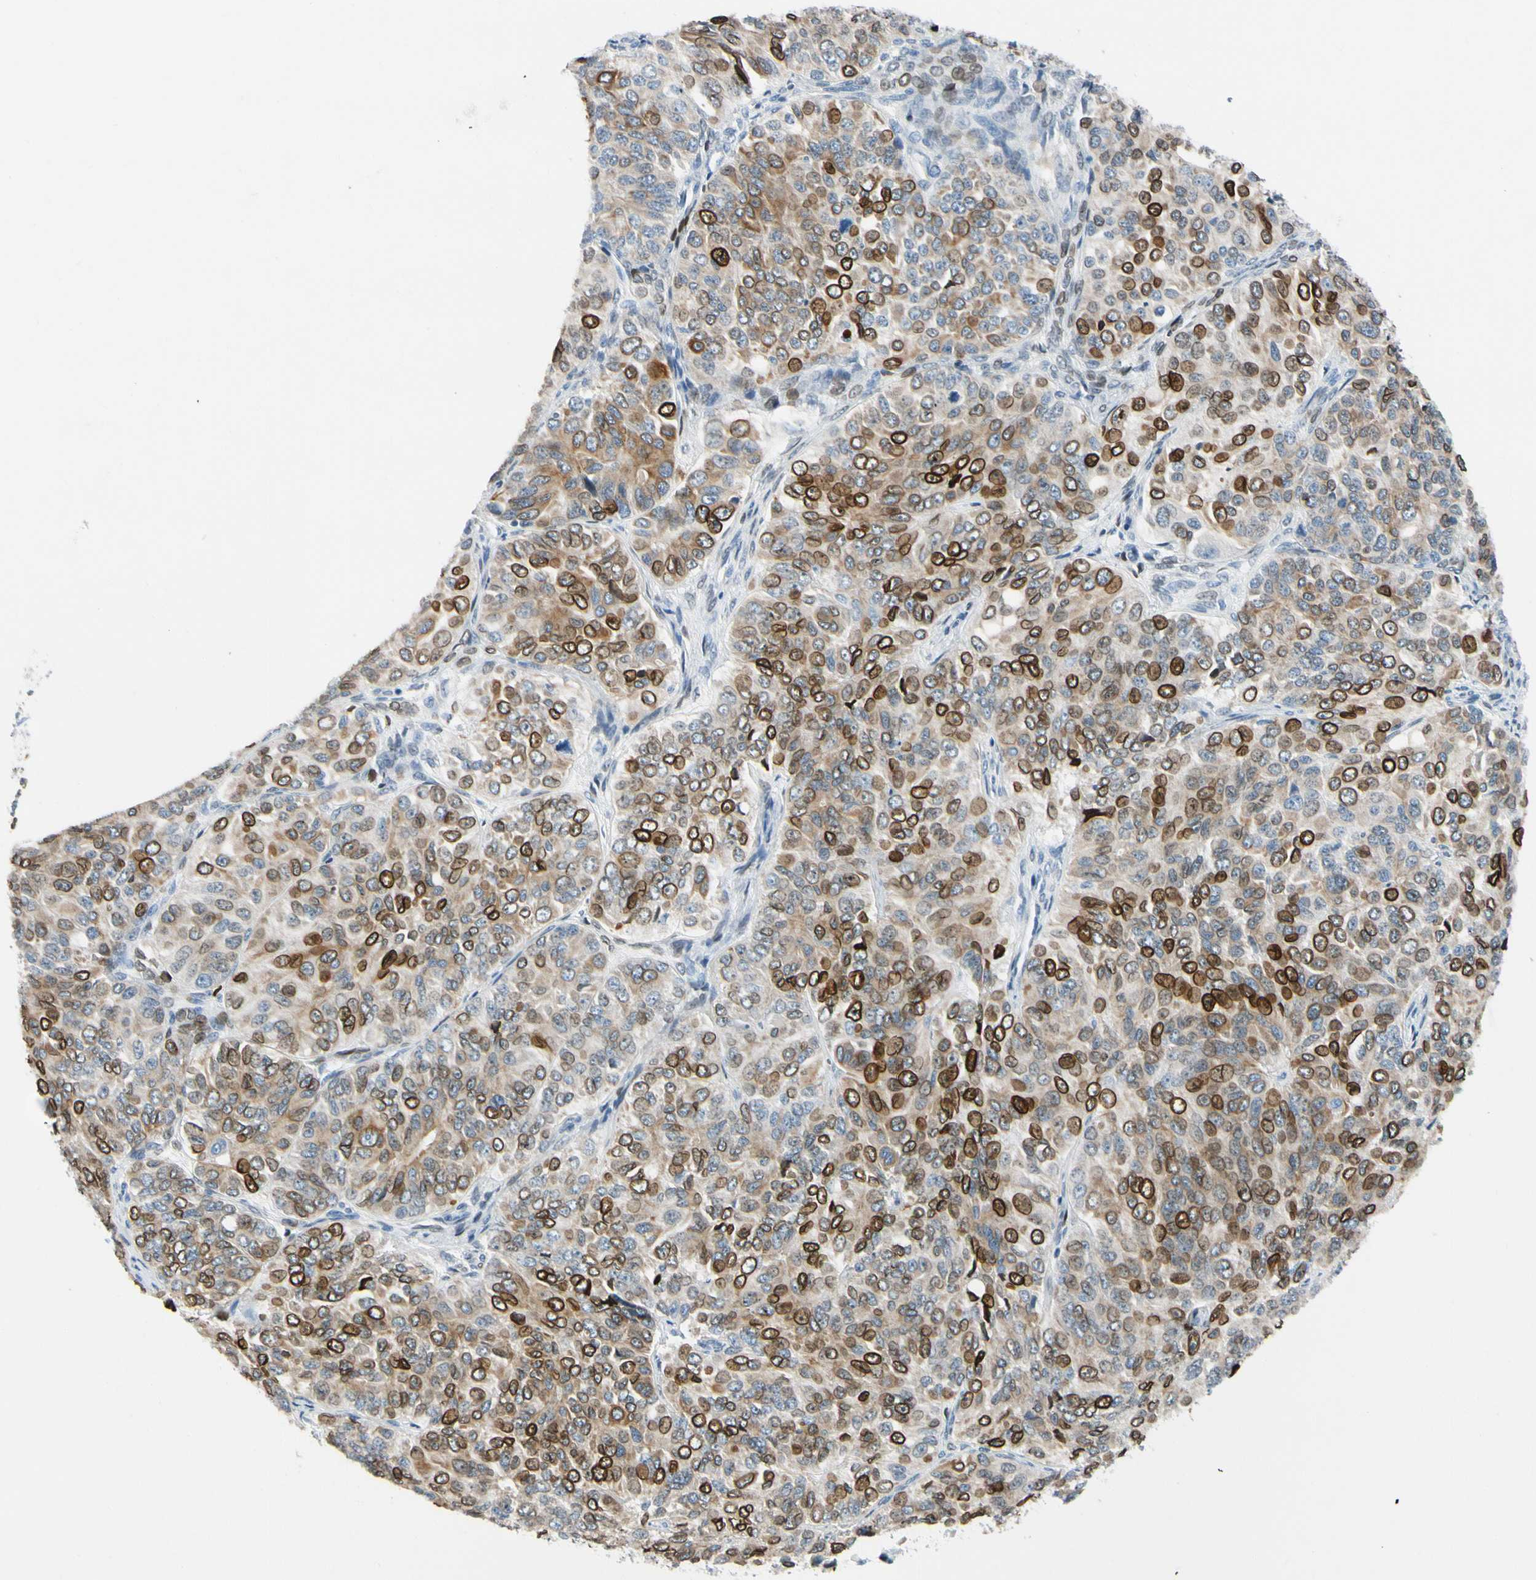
{"staining": {"intensity": "strong", "quantity": ">75%", "location": "cytoplasmic/membranous,nuclear"}, "tissue": "ovarian cancer", "cell_type": "Tumor cells", "image_type": "cancer", "snomed": [{"axis": "morphology", "description": "Carcinoma, endometroid"}, {"axis": "topography", "description": "Ovary"}], "caption": "This is a histology image of IHC staining of ovarian cancer (endometroid carcinoma), which shows strong expression in the cytoplasmic/membranous and nuclear of tumor cells.", "gene": "ZNF132", "patient": {"sex": "female", "age": 51}}